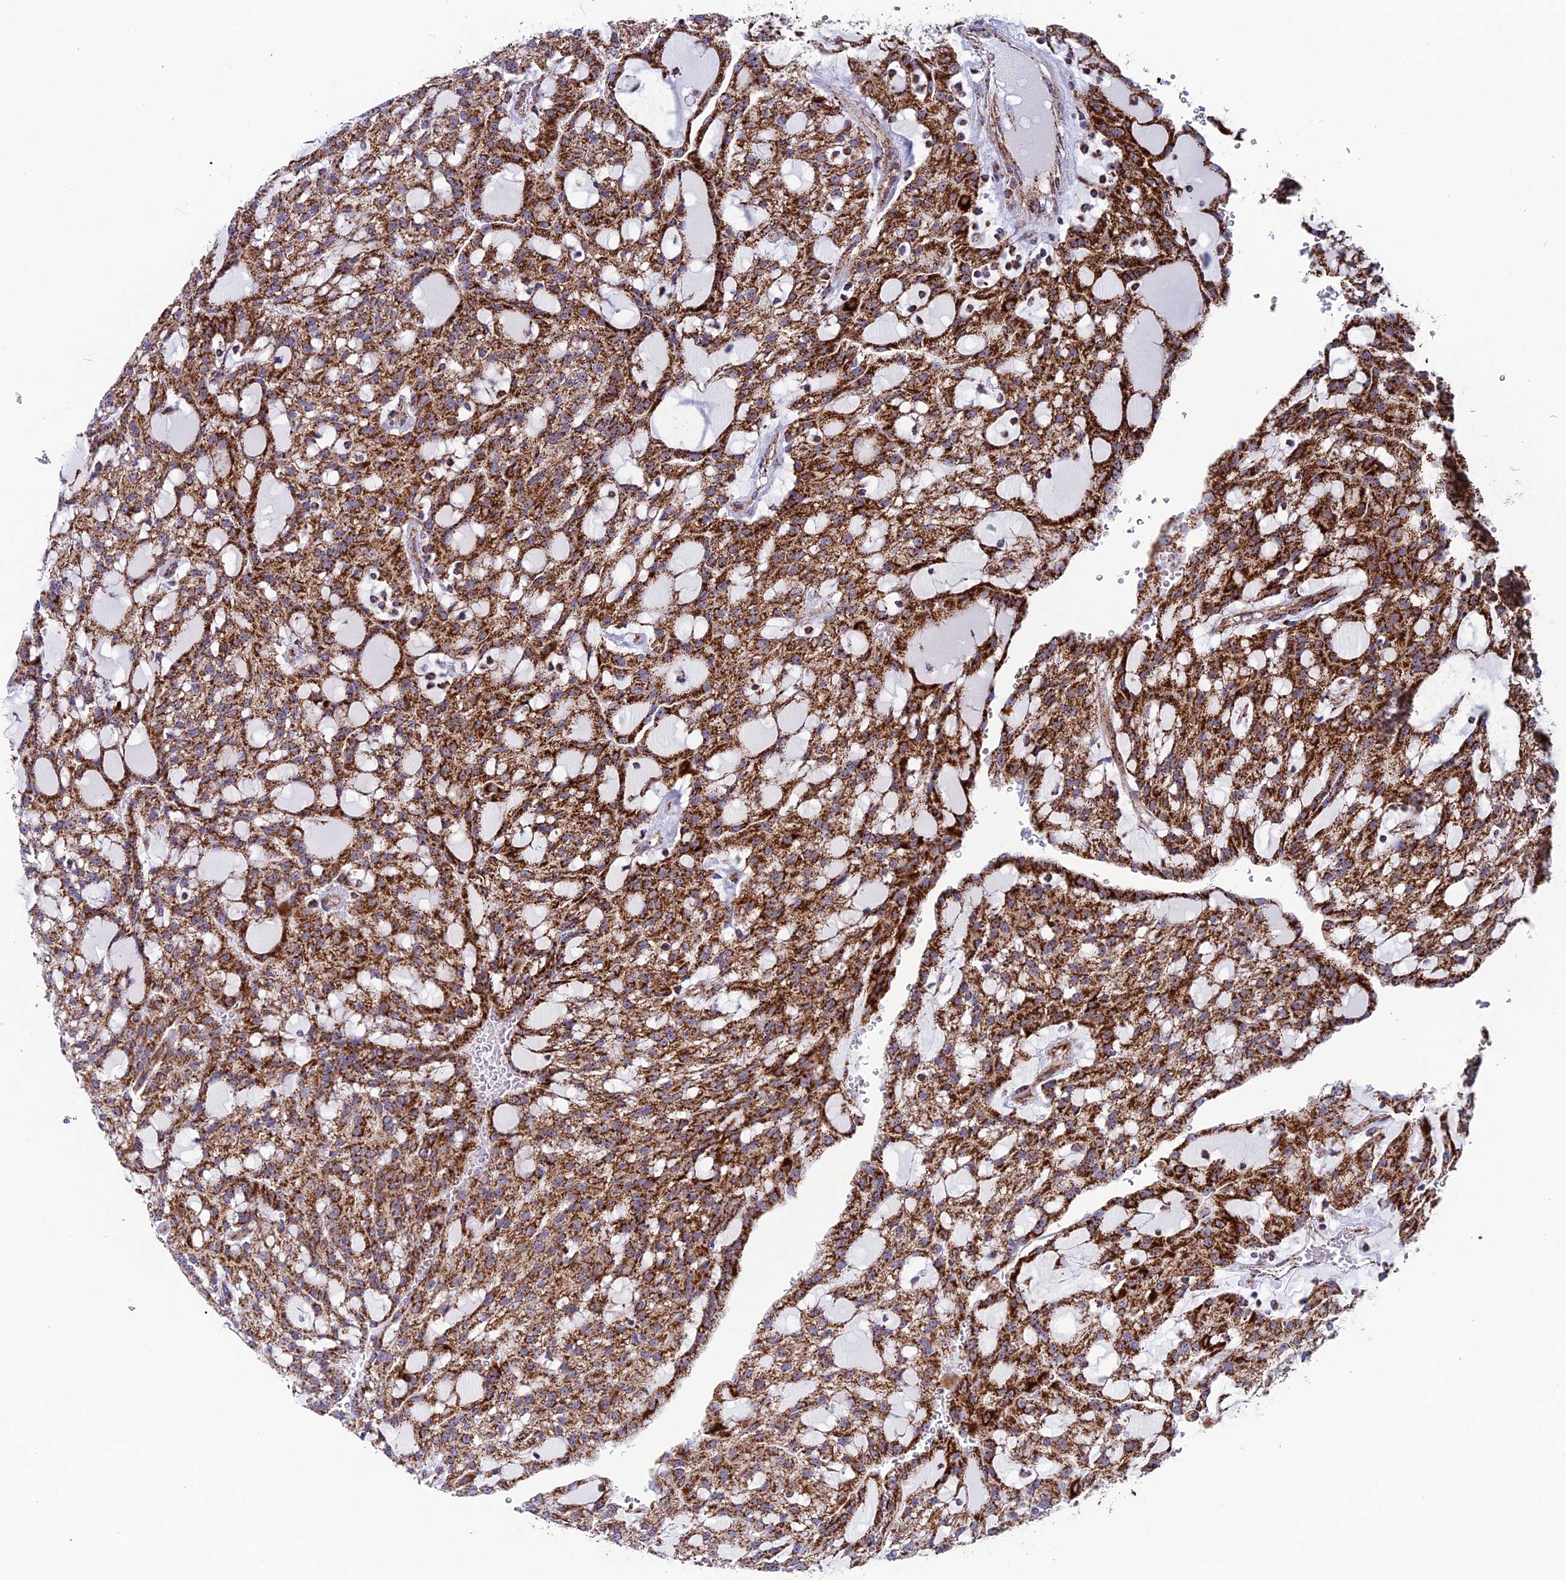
{"staining": {"intensity": "strong", "quantity": ">75%", "location": "cytoplasmic/membranous"}, "tissue": "renal cancer", "cell_type": "Tumor cells", "image_type": "cancer", "snomed": [{"axis": "morphology", "description": "Adenocarcinoma, NOS"}, {"axis": "topography", "description": "Kidney"}], "caption": "A histopathology image of renal cancer stained for a protein shows strong cytoplasmic/membranous brown staining in tumor cells.", "gene": "MRPS18B", "patient": {"sex": "male", "age": 63}}